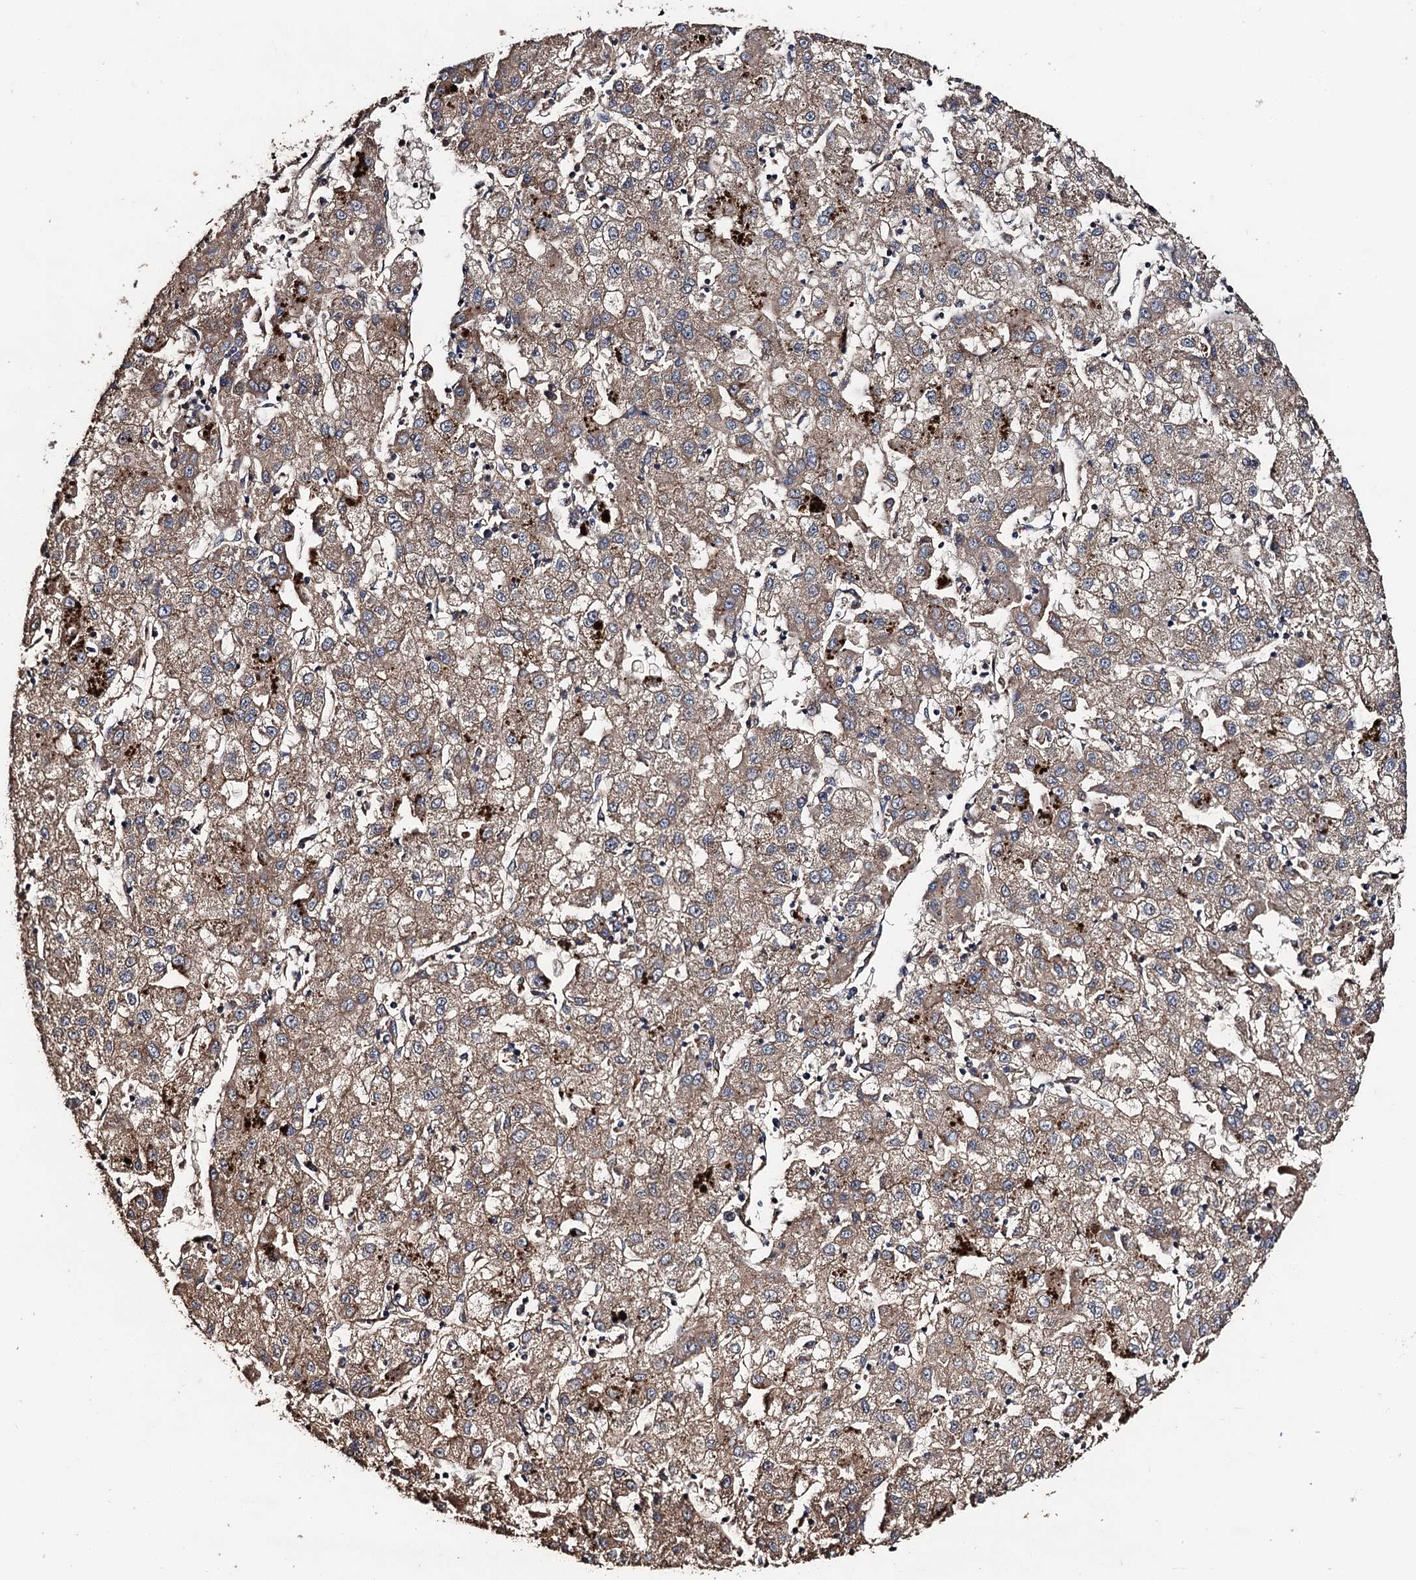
{"staining": {"intensity": "moderate", "quantity": ">75%", "location": "cytoplasmic/membranous"}, "tissue": "liver cancer", "cell_type": "Tumor cells", "image_type": "cancer", "snomed": [{"axis": "morphology", "description": "Carcinoma, Hepatocellular, NOS"}, {"axis": "topography", "description": "Liver"}], "caption": "High-magnification brightfield microscopy of liver hepatocellular carcinoma stained with DAB (brown) and counterstained with hematoxylin (blue). tumor cells exhibit moderate cytoplasmic/membranous expression is seen in about>75% of cells.", "gene": "PPTC7", "patient": {"sex": "male", "age": 72}}